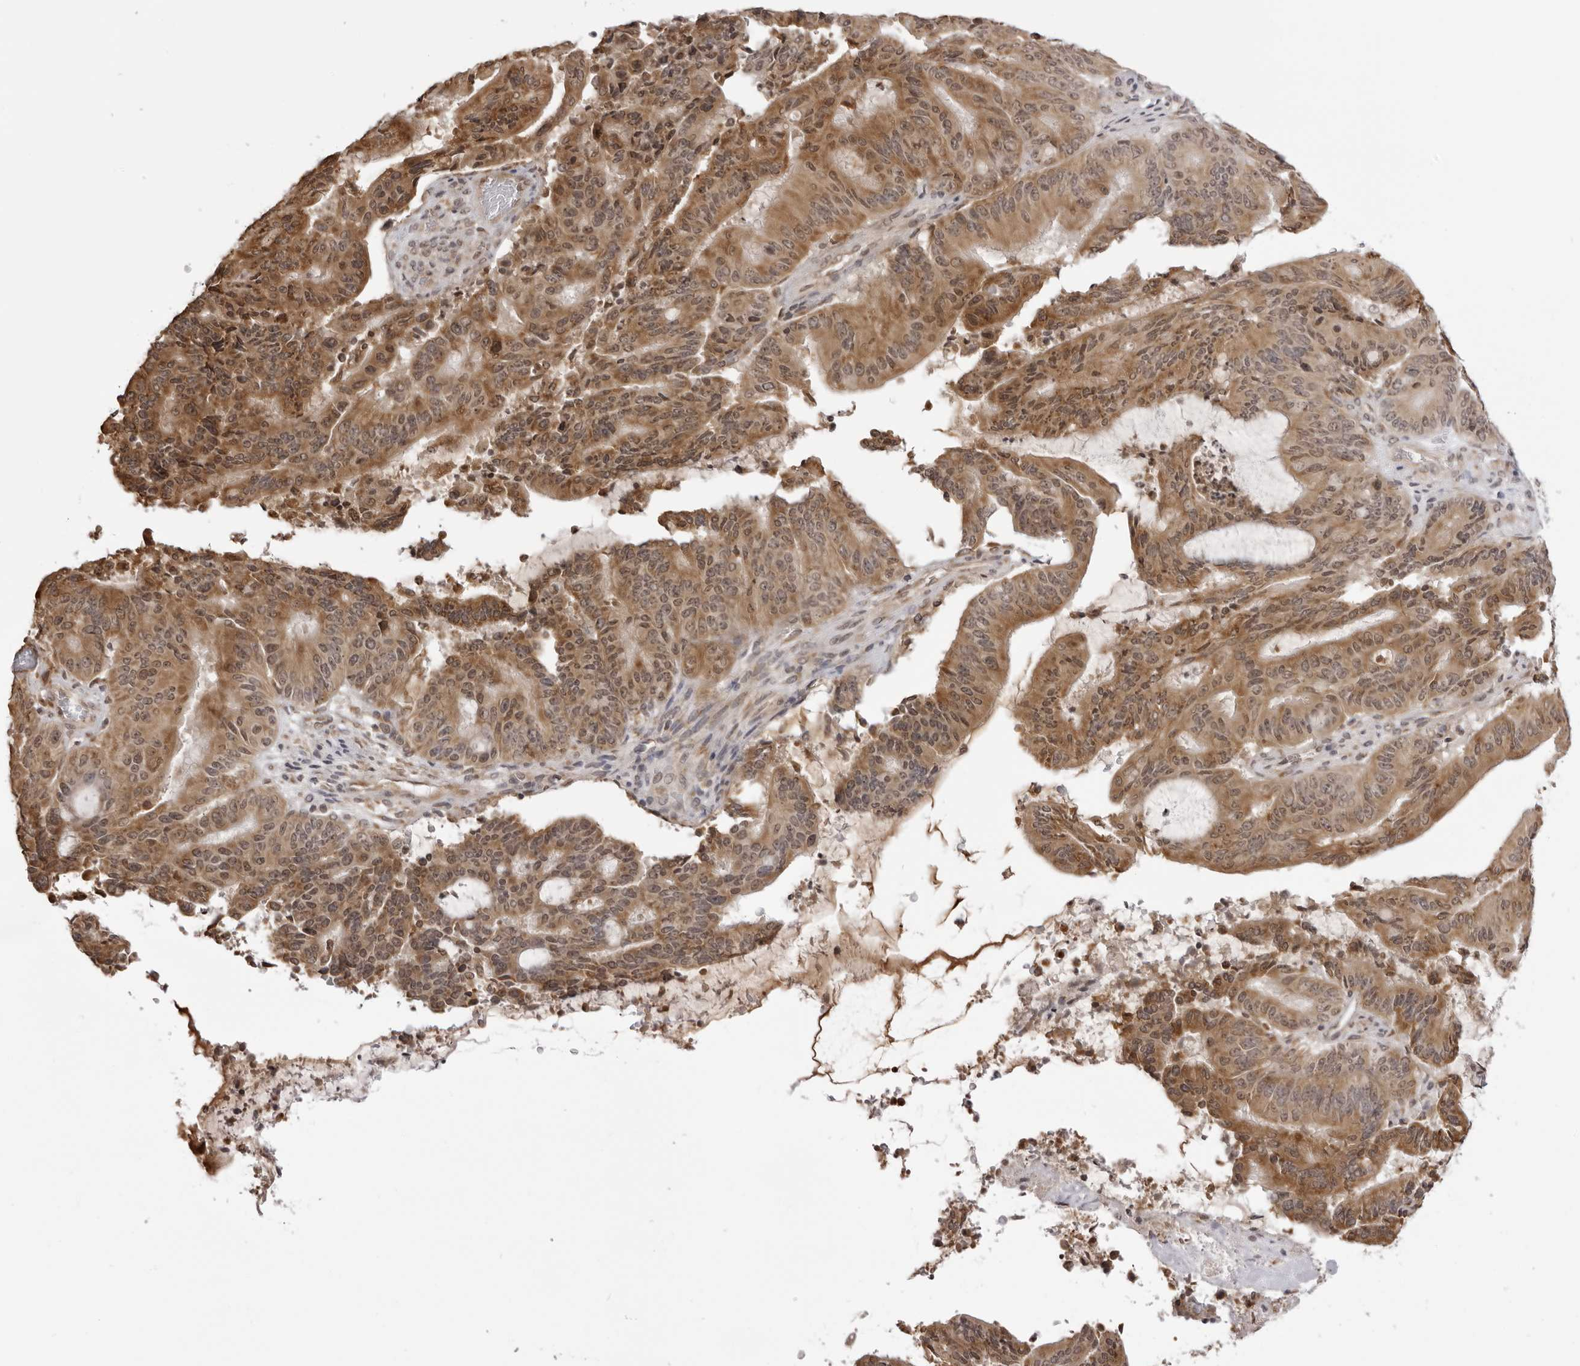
{"staining": {"intensity": "moderate", "quantity": ">75%", "location": "cytoplasmic/membranous"}, "tissue": "liver cancer", "cell_type": "Tumor cells", "image_type": "cancer", "snomed": [{"axis": "morphology", "description": "Normal tissue, NOS"}, {"axis": "morphology", "description": "Cholangiocarcinoma"}, {"axis": "topography", "description": "Liver"}, {"axis": "topography", "description": "Peripheral nerve tissue"}], "caption": "Protein expression analysis of human liver cancer (cholangiocarcinoma) reveals moderate cytoplasmic/membranous staining in approximately >75% of tumor cells.", "gene": "ZC3H11A", "patient": {"sex": "female", "age": 73}}